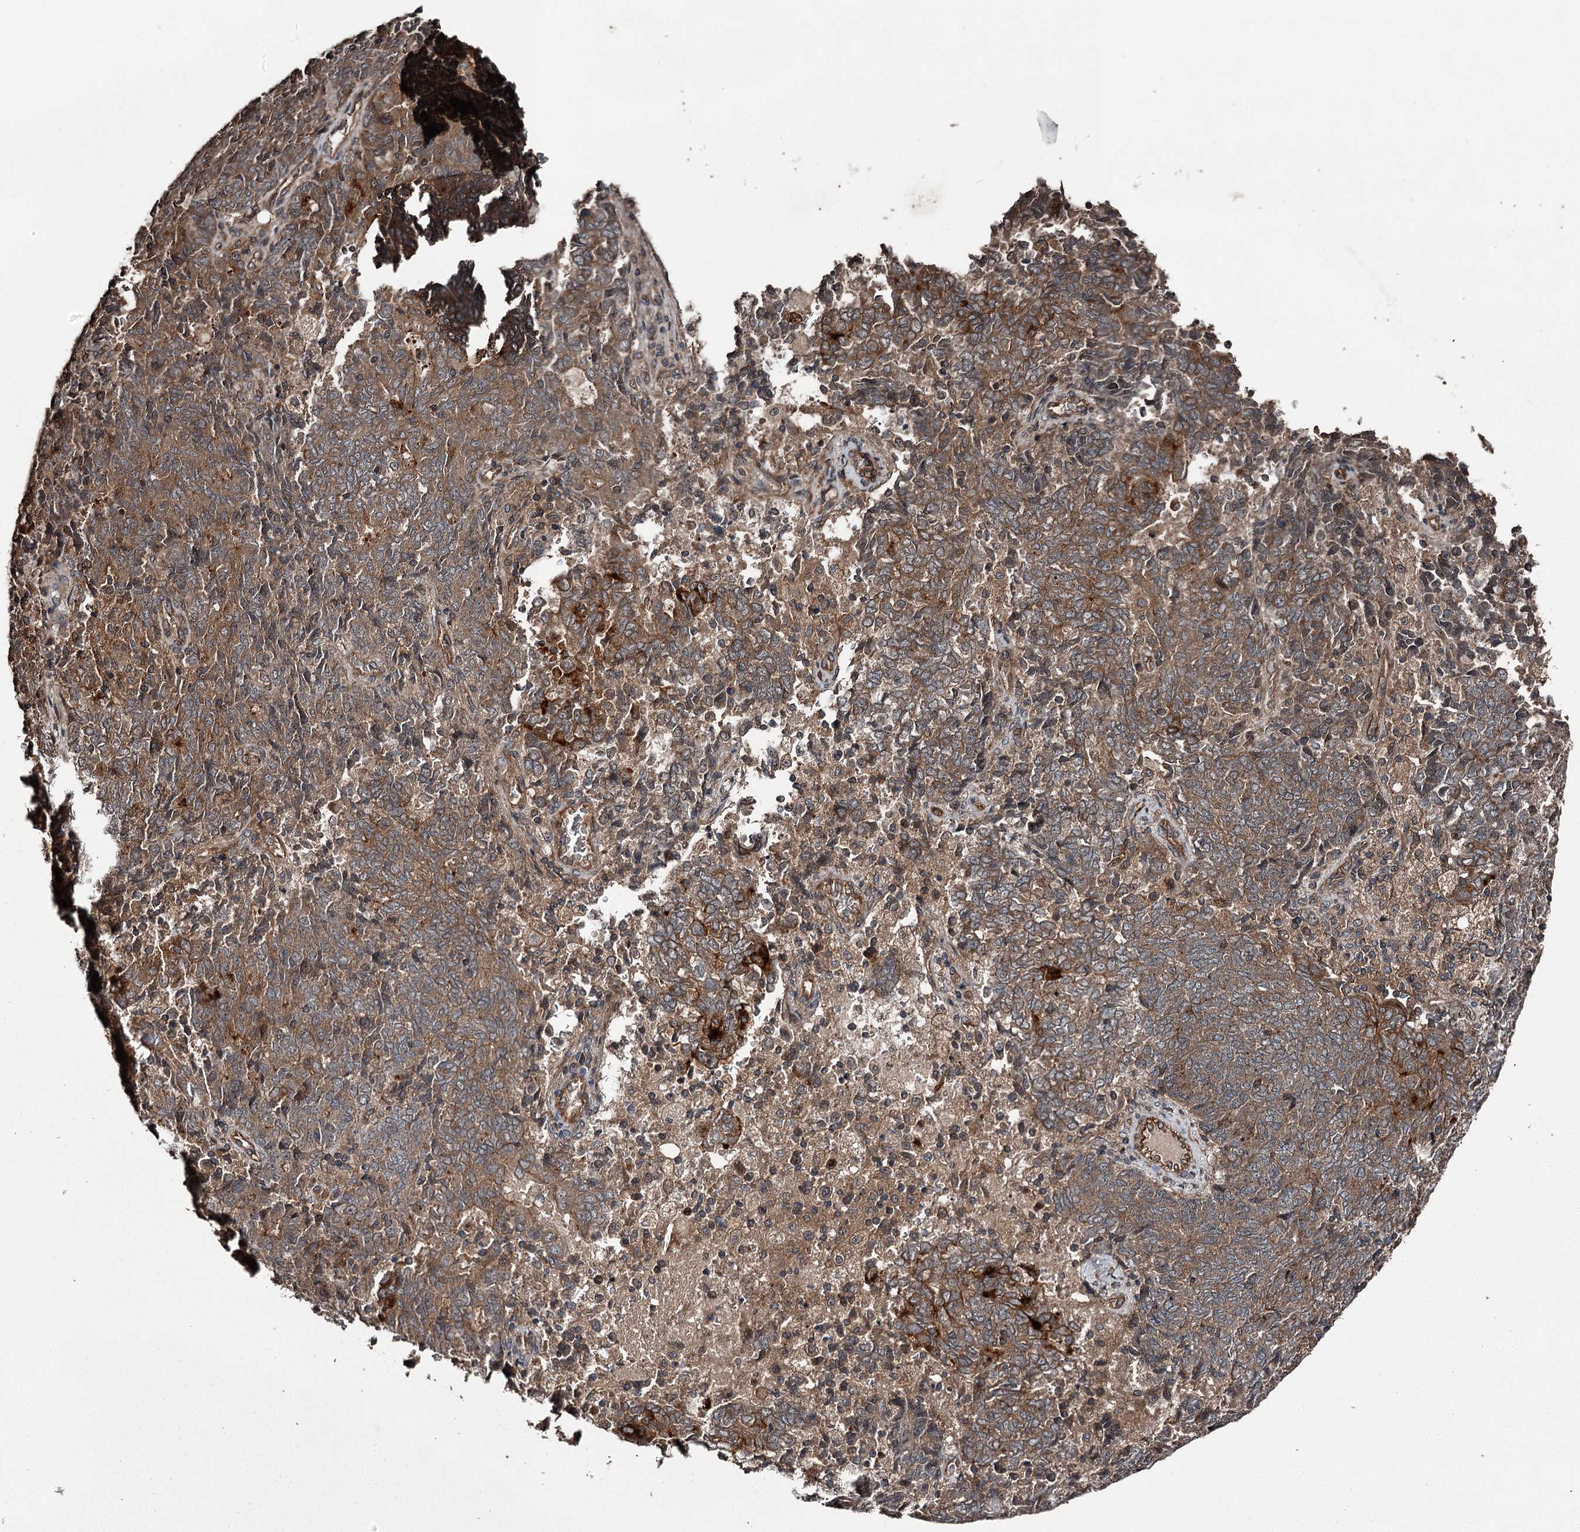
{"staining": {"intensity": "moderate", "quantity": ">75%", "location": "cytoplasmic/membranous"}, "tissue": "endometrial cancer", "cell_type": "Tumor cells", "image_type": "cancer", "snomed": [{"axis": "morphology", "description": "Adenocarcinoma, NOS"}, {"axis": "topography", "description": "Endometrium"}], "caption": "Protein expression analysis of endometrial adenocarcinoma shows moderate cytoplasmic/membranous positivity in about >75% of tumor cells.", "gene": "RAB21", "patient": {"sex": "female", "age": 80}}